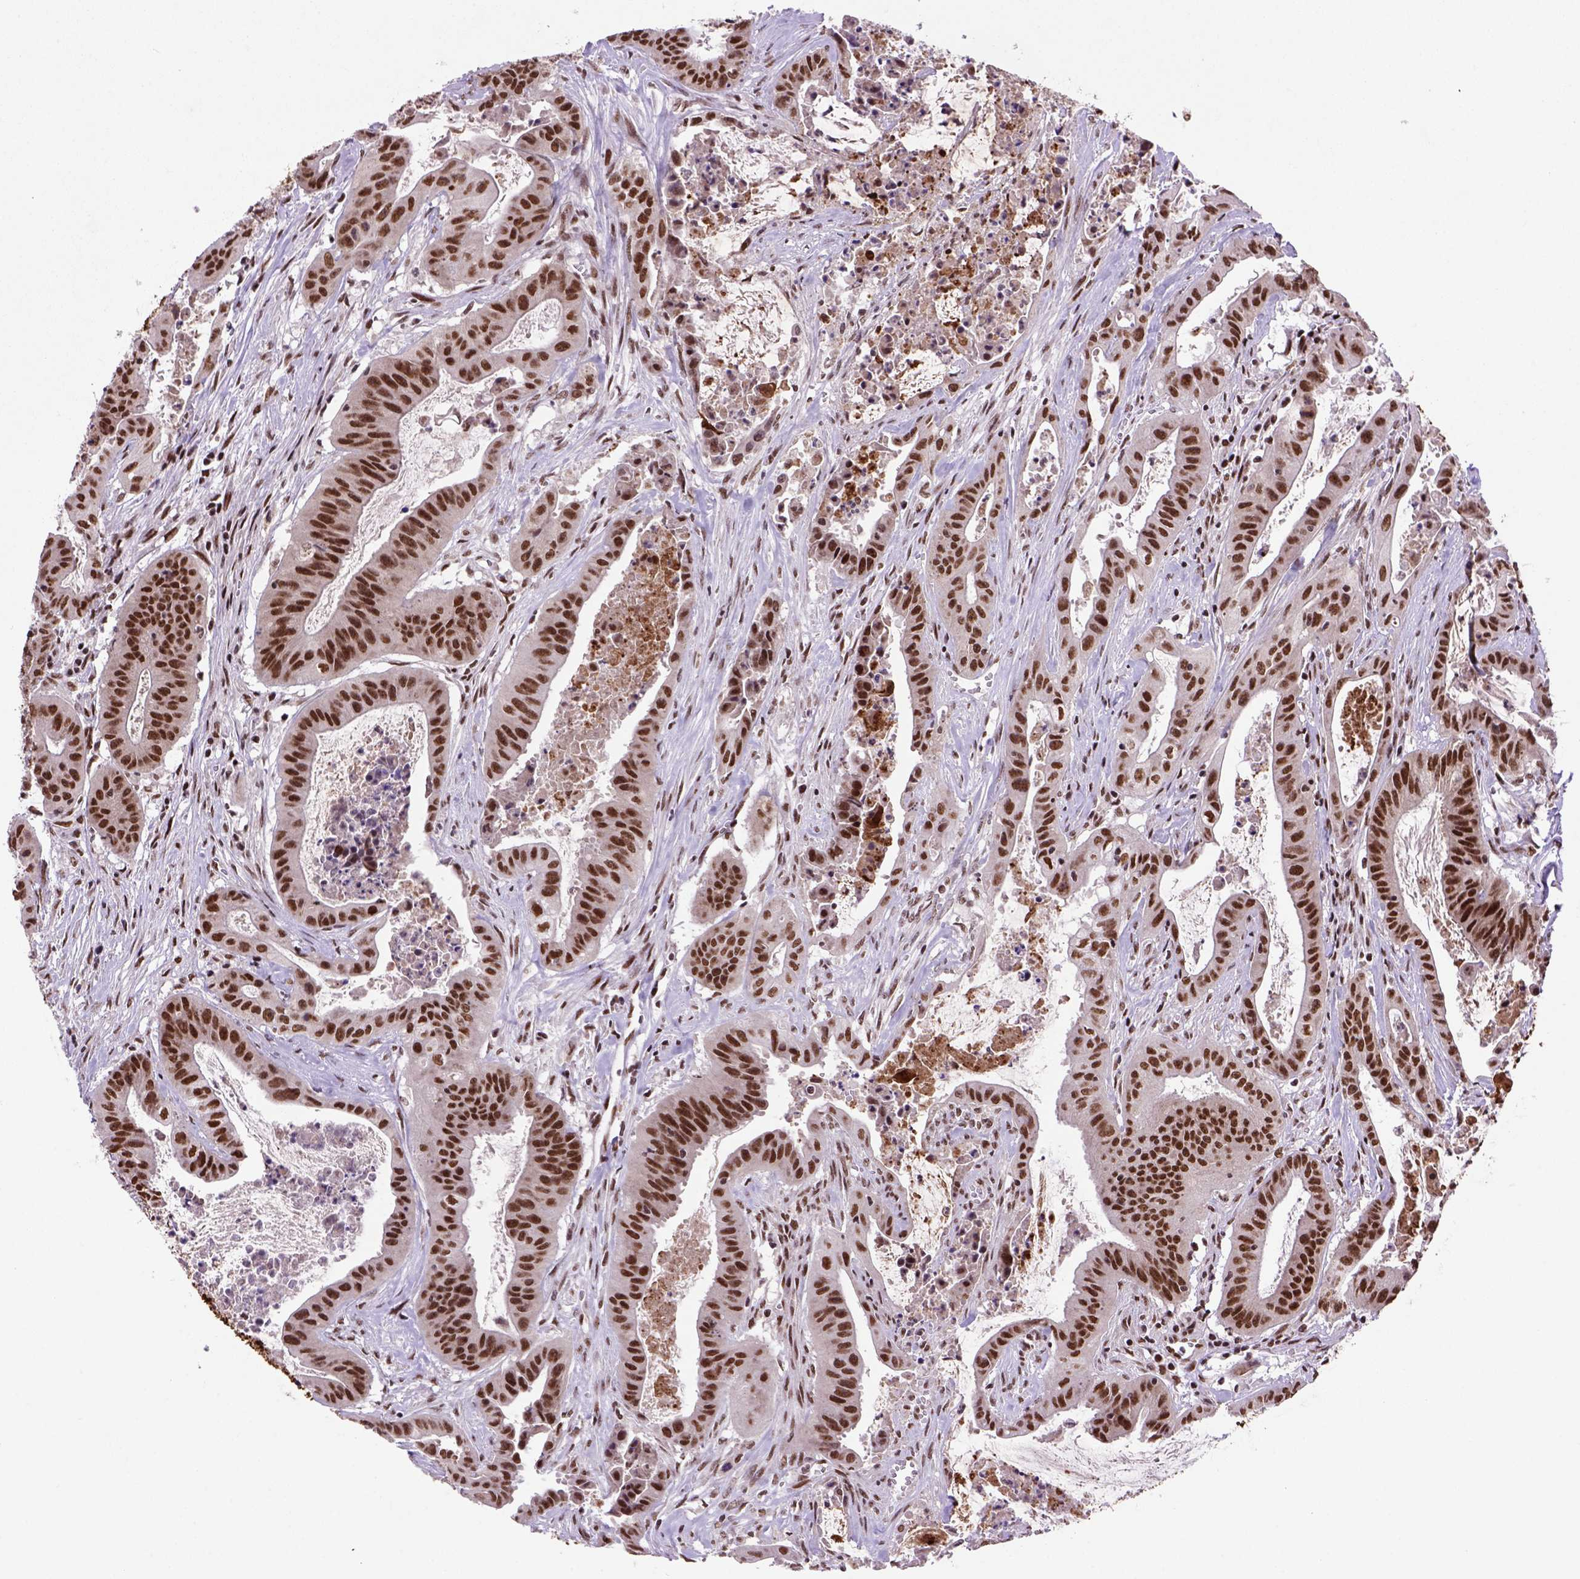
{"staining": {"intensity": "strong", "quantity": ">75%", "location": "nuclear"}, "tissue": "colorectal cancer", "cell_type": "Tumor cells", "image_type": "cancer", "snomed": [{"axis": "morphology", "description": "Adenocarcinoma, NOS"}, {"axis": "topography", "description": "Colon"}], "caption": "Immunohistochemistry staining of colorectal cancer, which reveals high levels of strong nuclear staining in about >75% of tumor cells indicating strong nuclear protein positivity. The staining was performed using DAB (brown) for protein detection and nuclei were counterstained in hematoxylin (blue).", "gene": "NSMCE2", "patient": {"sex": "male", "age": 33}}